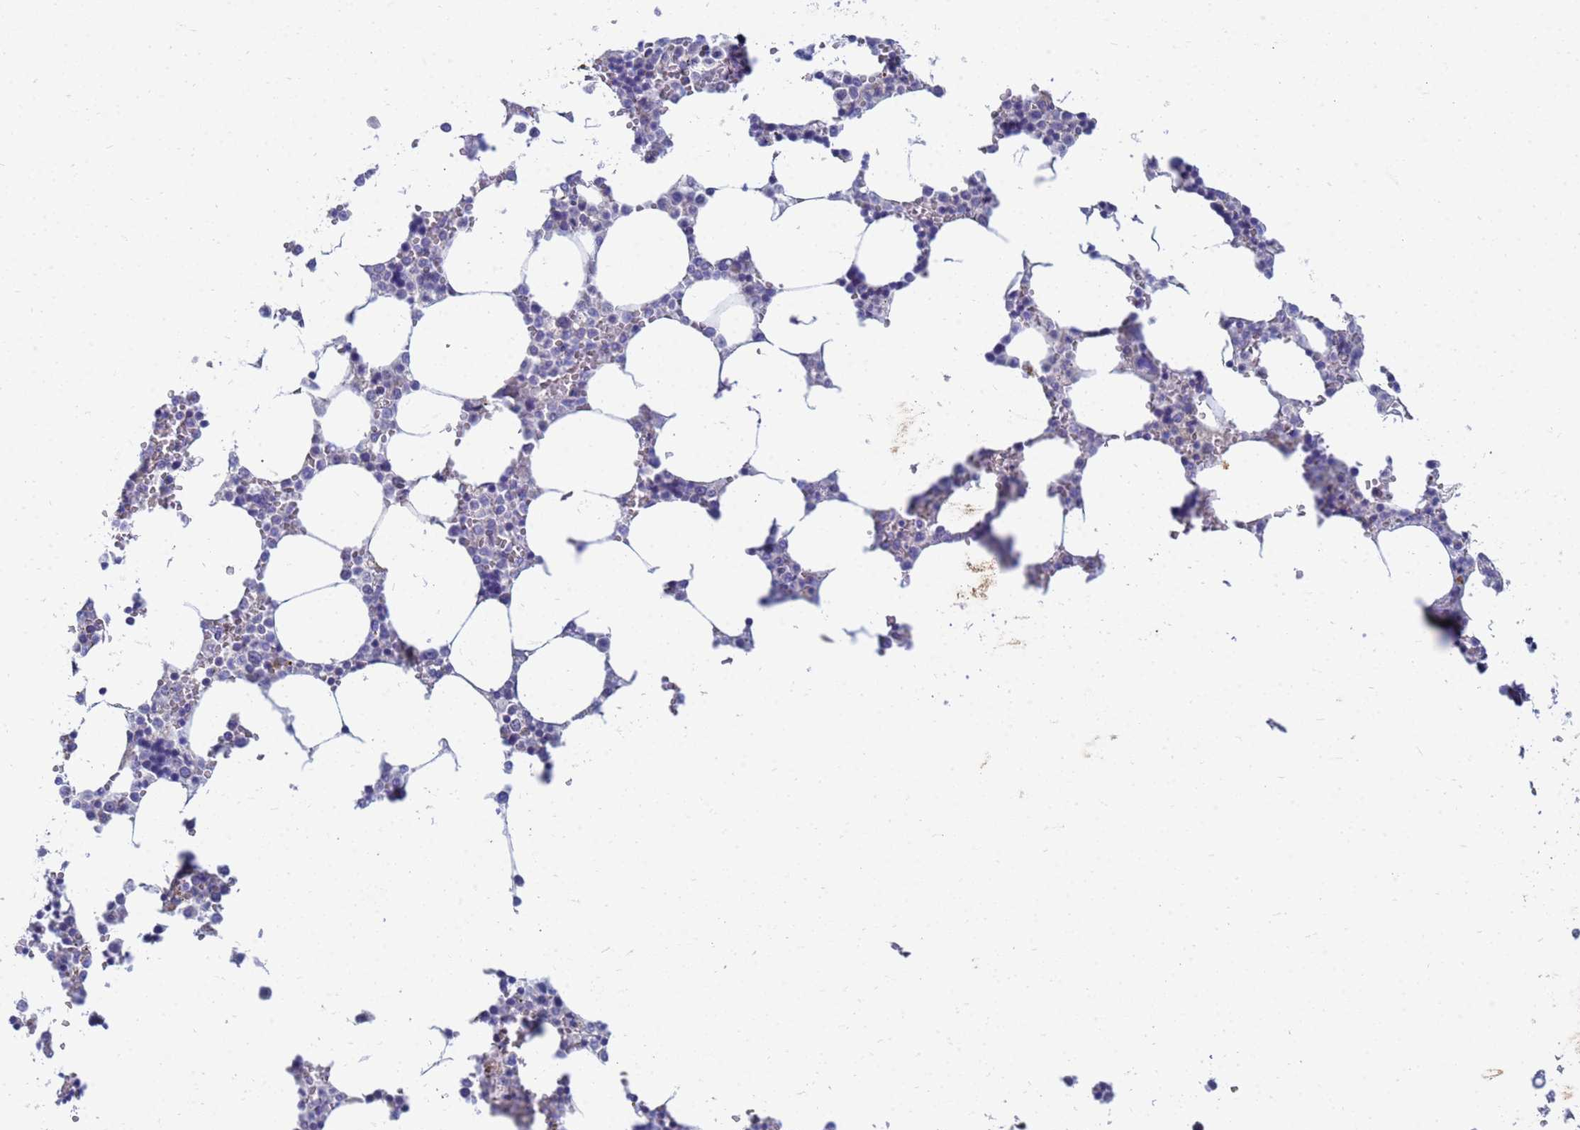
{"staining": {"intensity": "negative", "quantity": "none", "location": "none"}, "tissue": "bone marrow", "cell_type": "Hematopoietic cells", "image_type": "normal", "snomed": [{"axis": "morphology", "description": "Normal tissue, NOS"}, {"axis": "topography", "description": "Bone marrow"}], "caption": "Histopathology image shows no significant protein positivity in hematopoietic cells of benign bone marrow. (Brightfield microscopy of DAB (3,3'-diaminobenzidine) IHC at high magnification).", "gene": "SDR39U1", "patient": {"sex": "male", "age": 64}}